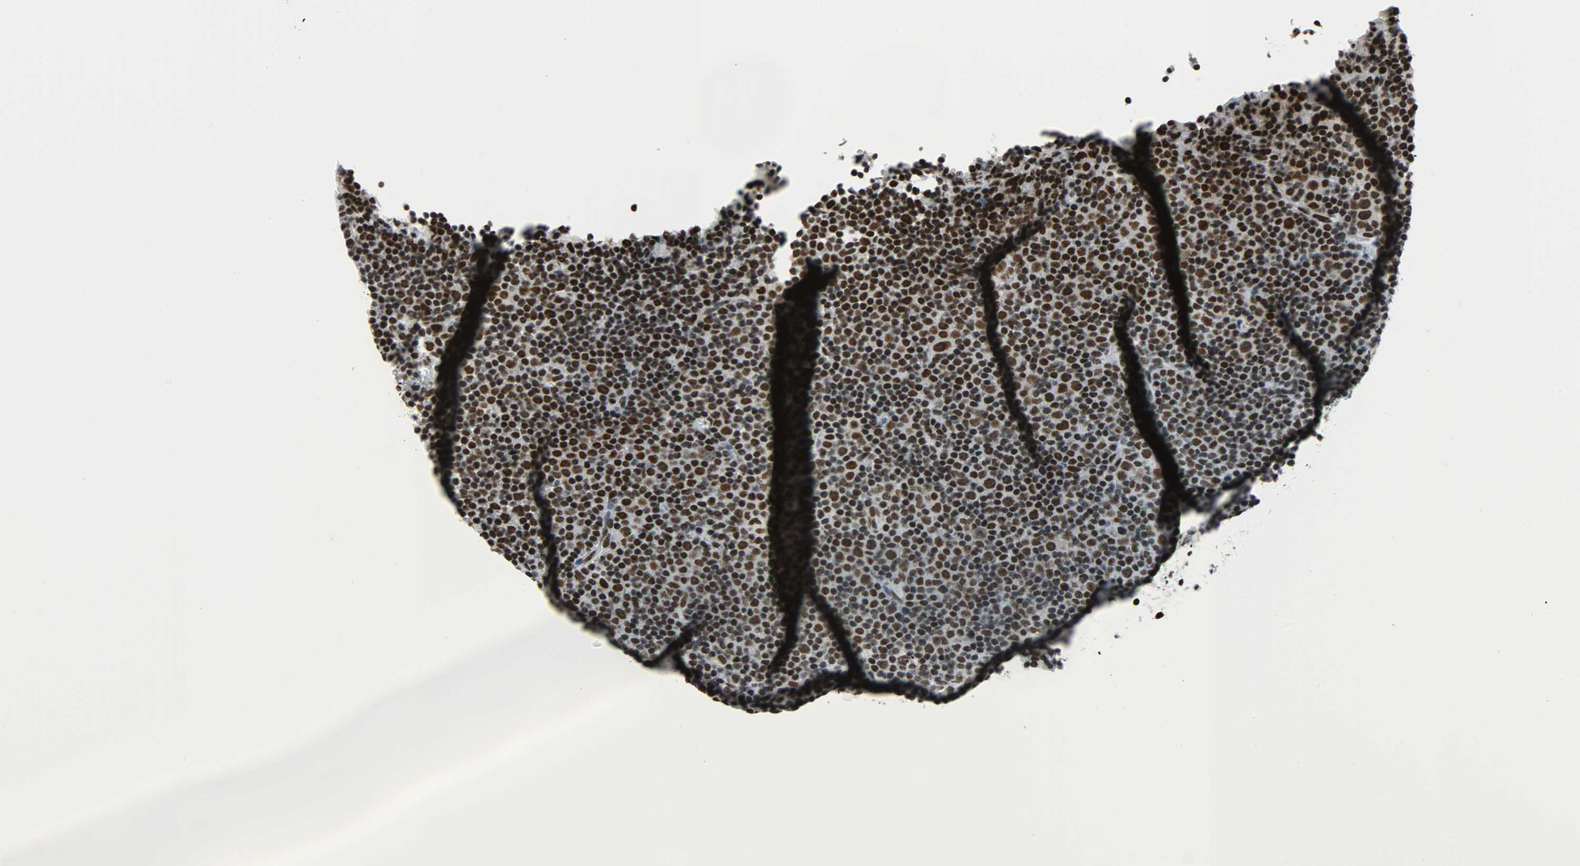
{"staining": {"intensity": "strong", "quantity": ">75%", "location": "nuclear"}, "tissue": "lymphoma", "cell_type": "Tumor cells", "image_type": "cancer", "snomed": [{"axis": "morphology", "description": "Malignant lymphoma, non-Hodgkin's type, Low grade"}, {"axis": "topography", "description": "Lymph node"}], "caption": "Strong nuclear positivity for a protein is present in approximately >75% of tumor cells of low-grade malignant lymphoma, non-Hodgkin's type using immunohistochemistry.", "gene": "SNRPA", "patient": {"sex": "female", "age": 67}}